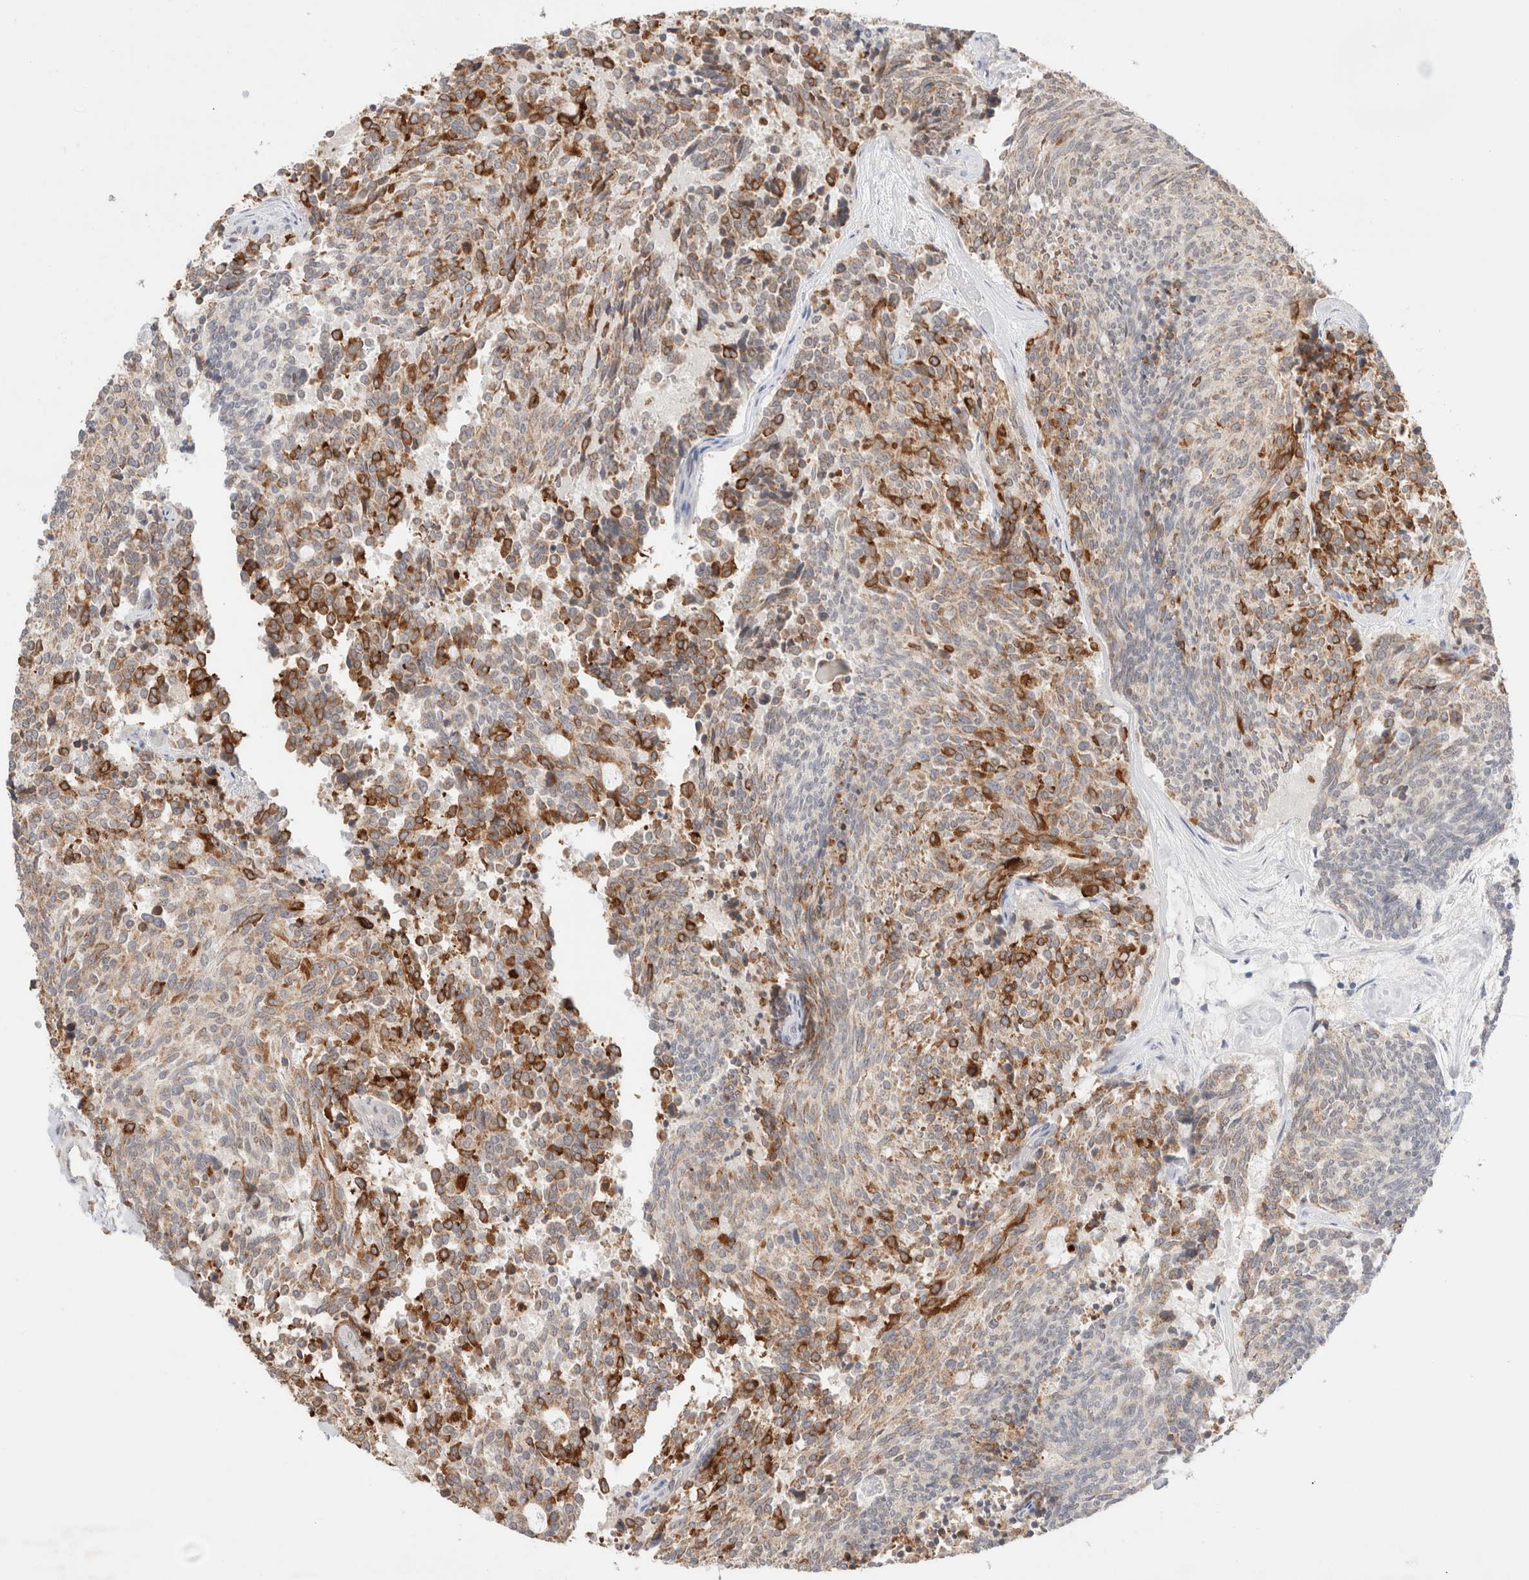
{"staining": {"intensity": "moderate", "quantity": ">75%", "location": "cytoplasmic/membranous"}, "tissue": "carcinoid", "cell_type": "Tumor cells", "image_type": "cancer", "snomed": [{"axis": "morphology", "description": "Carcinoid, malignant, NOS"}, {"axis": "topography", "description": "Pancreas"}], "caption": "Immunohistochemical staining of human carcinoid demonstrates medium levels of moderate cytoplasmic/membranous protein expression in approximately >75% of tumor cells.", "gene": "TRIM41", "patient": {"sex": "female", "age": 54}}